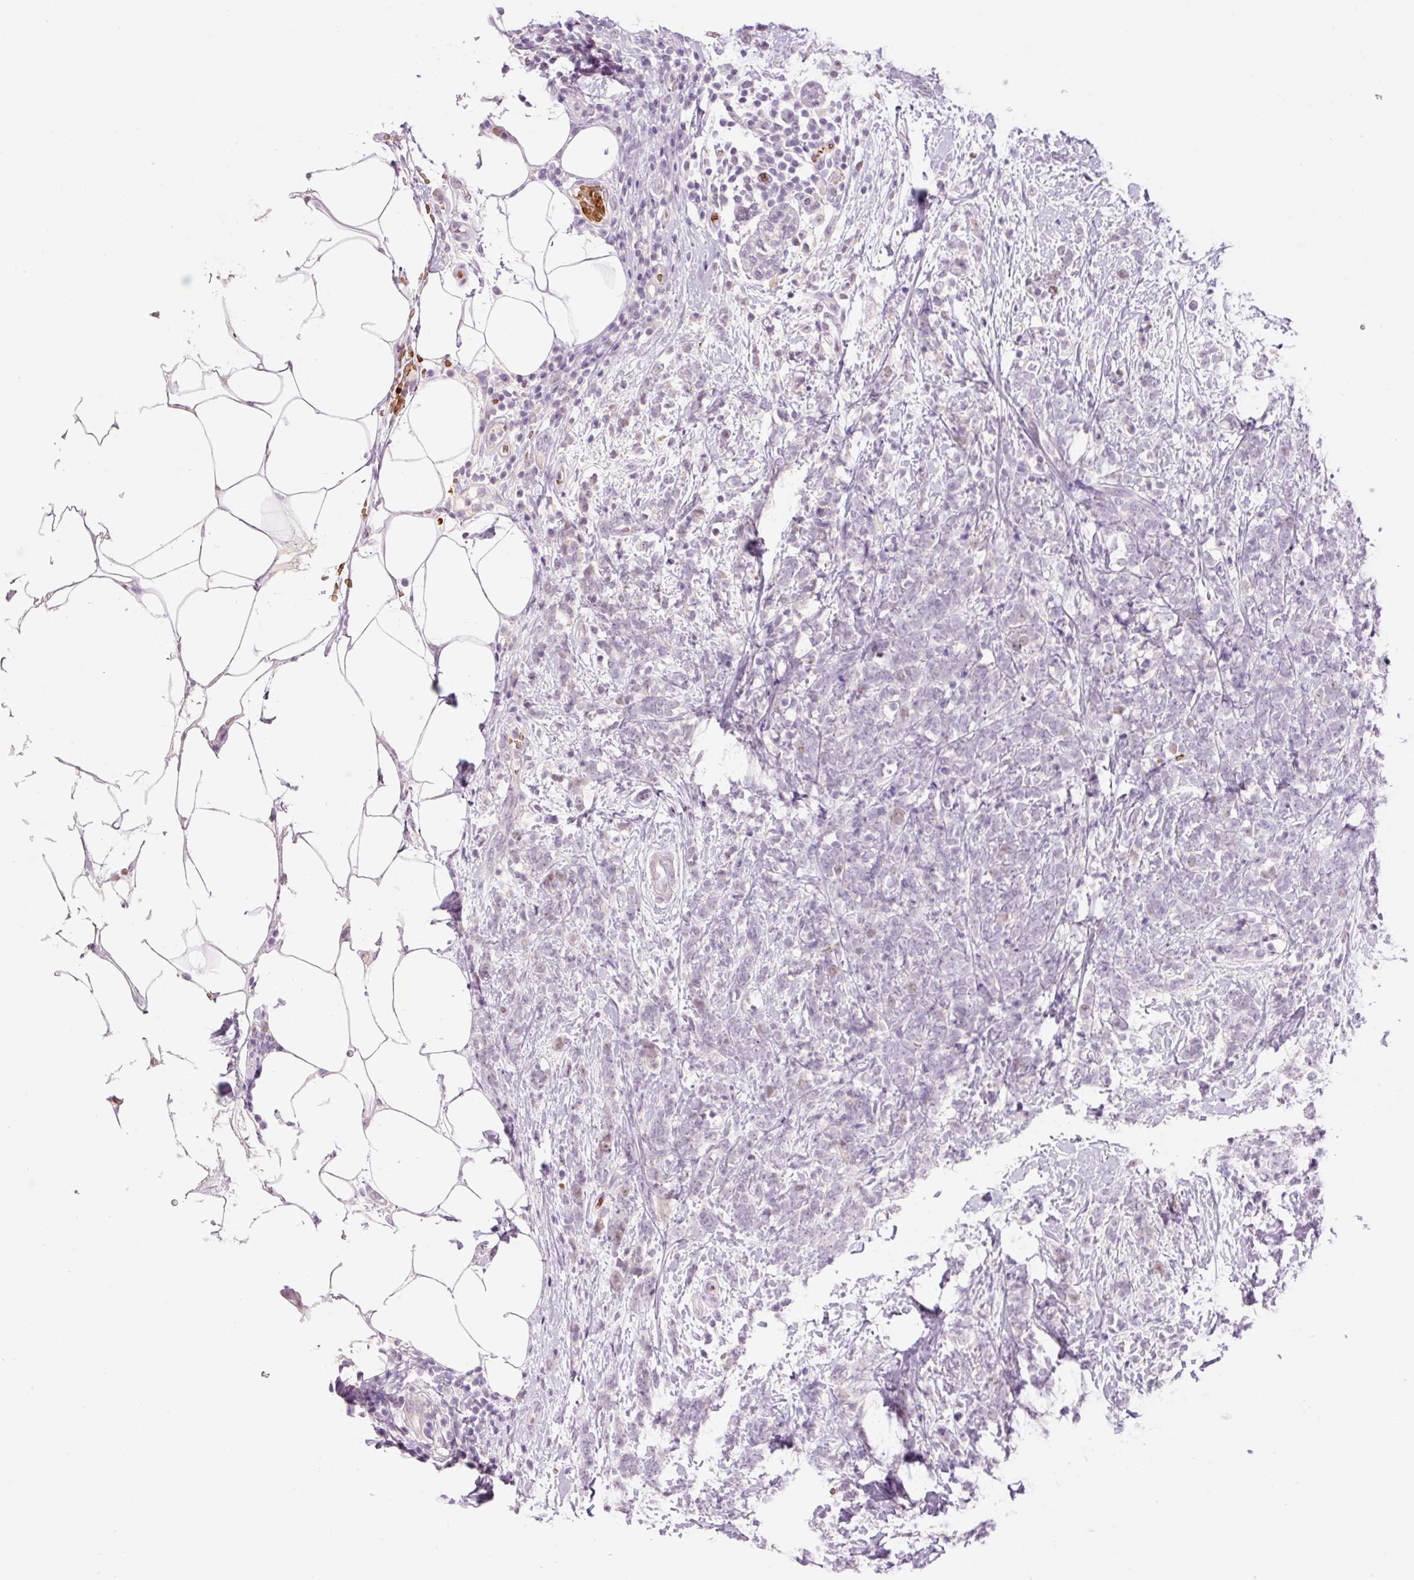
{"staining": {"intensity": "negative", "quantity": "none", "location": "none"}, "tissue": "breast cancer", "cell_type": "Tumor cells", "image_type": "cancer", "snomed": [{"axis": "morphology", "description": "Lobular carcinoma"}, {"axis": "topography", "description": "Breast"}], "caption": "Lobular carcinoma (breast) was stained to show a protein in brown. There is no significant expression in tumor cells.", "gene": "LY6G6D", "patient": {"sex": "female", "age": 58}}